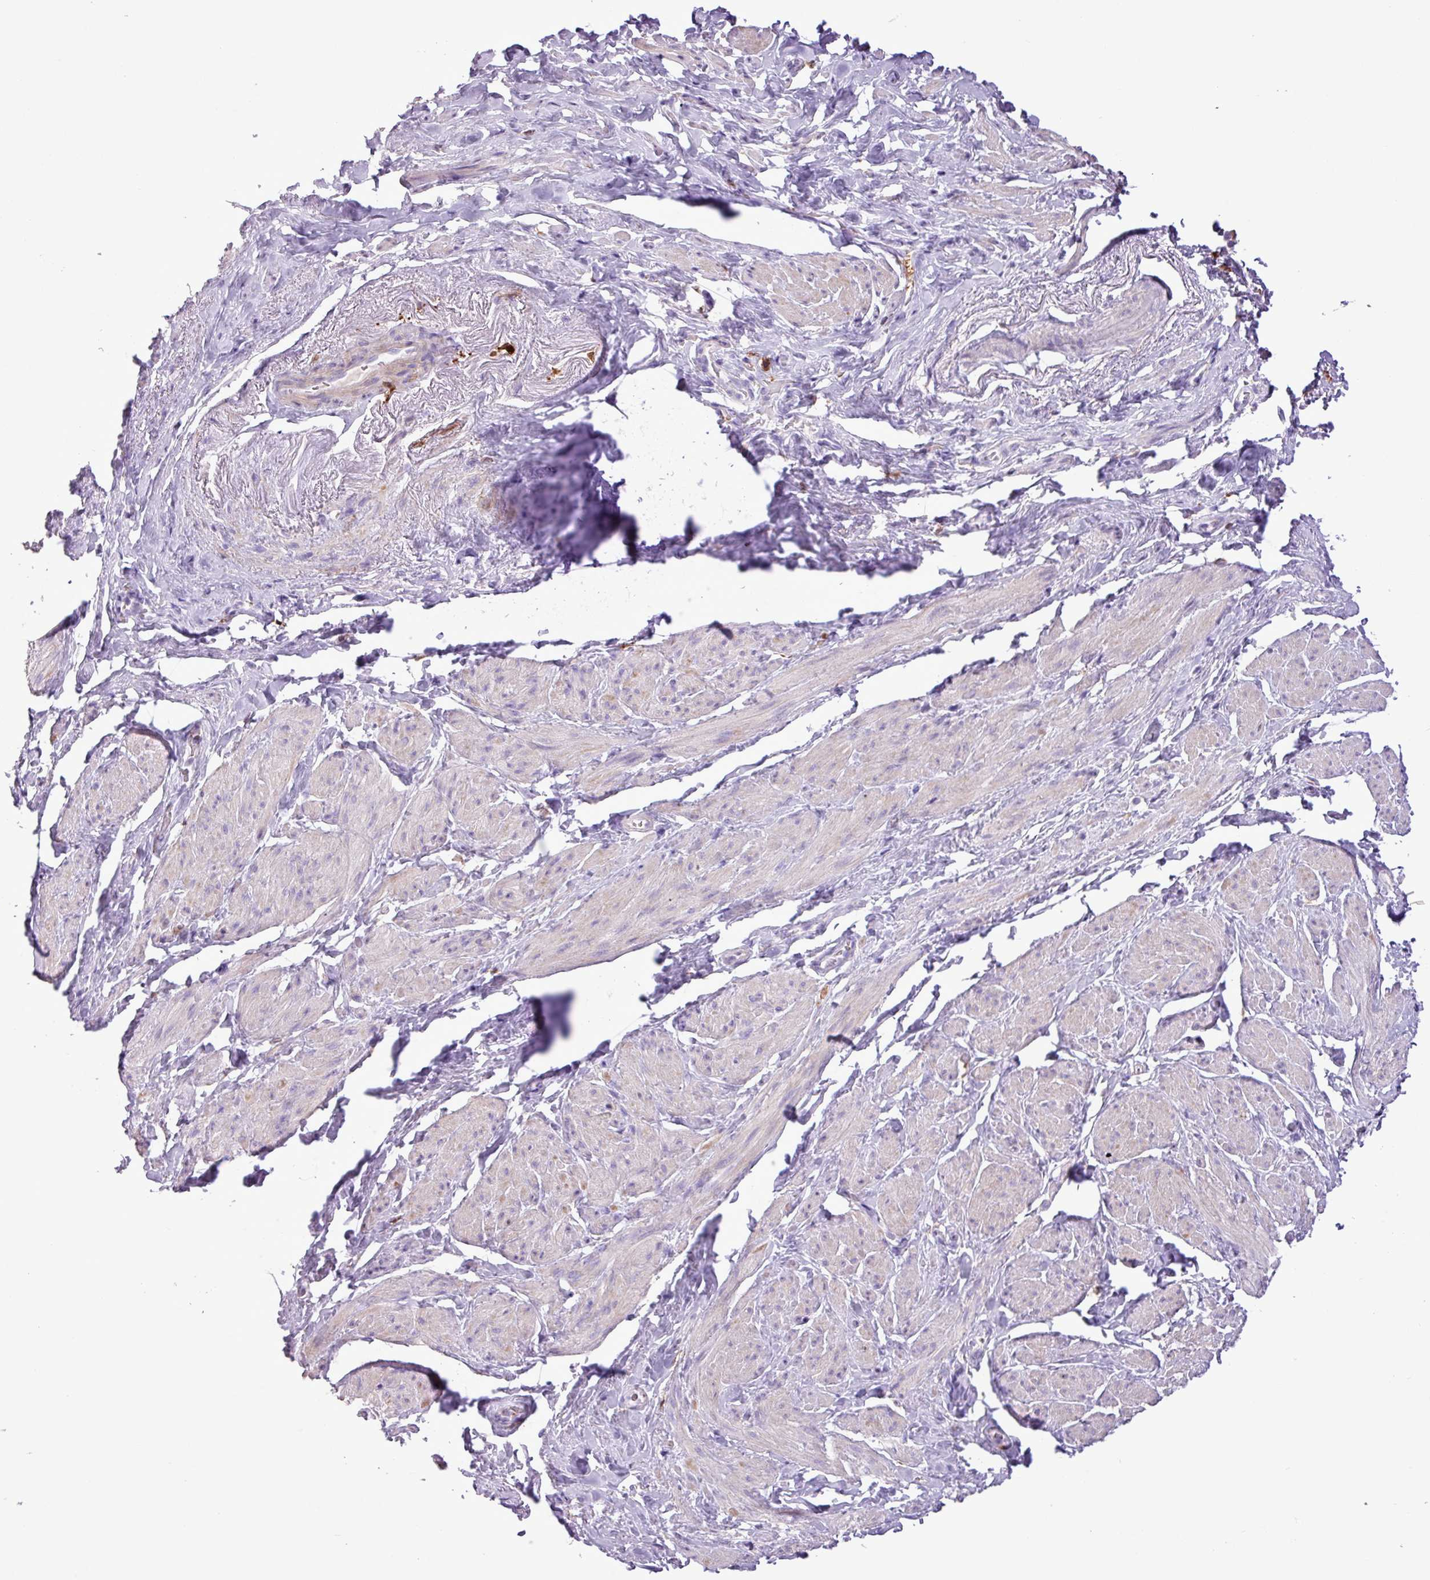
{"staining": {"intensity": "weak", "quantity": "25%-75%", "location": "cytoplasmic/membranous"}, "tissue": "smooth muscle", "cell_type": "Smooth muscle cells", "image_type": "normal", "snomed": [{"axis": "morphology", "description": "Normal tissue, NOS"}, {"axis": "topography", "description": "Smooth muscle"}, {"axis": "topography", "description": "Peripheral nerve tissue"}], "caption": "Approximately 25%-75% of smooth muscle cells in normal smooth muscle display weak cytoplasmic/membranous protein positivity as visualized by brown immunohistochemical staining.", "gene": "TMEM200C", "patient": {"sex": "male", "age": 69}}